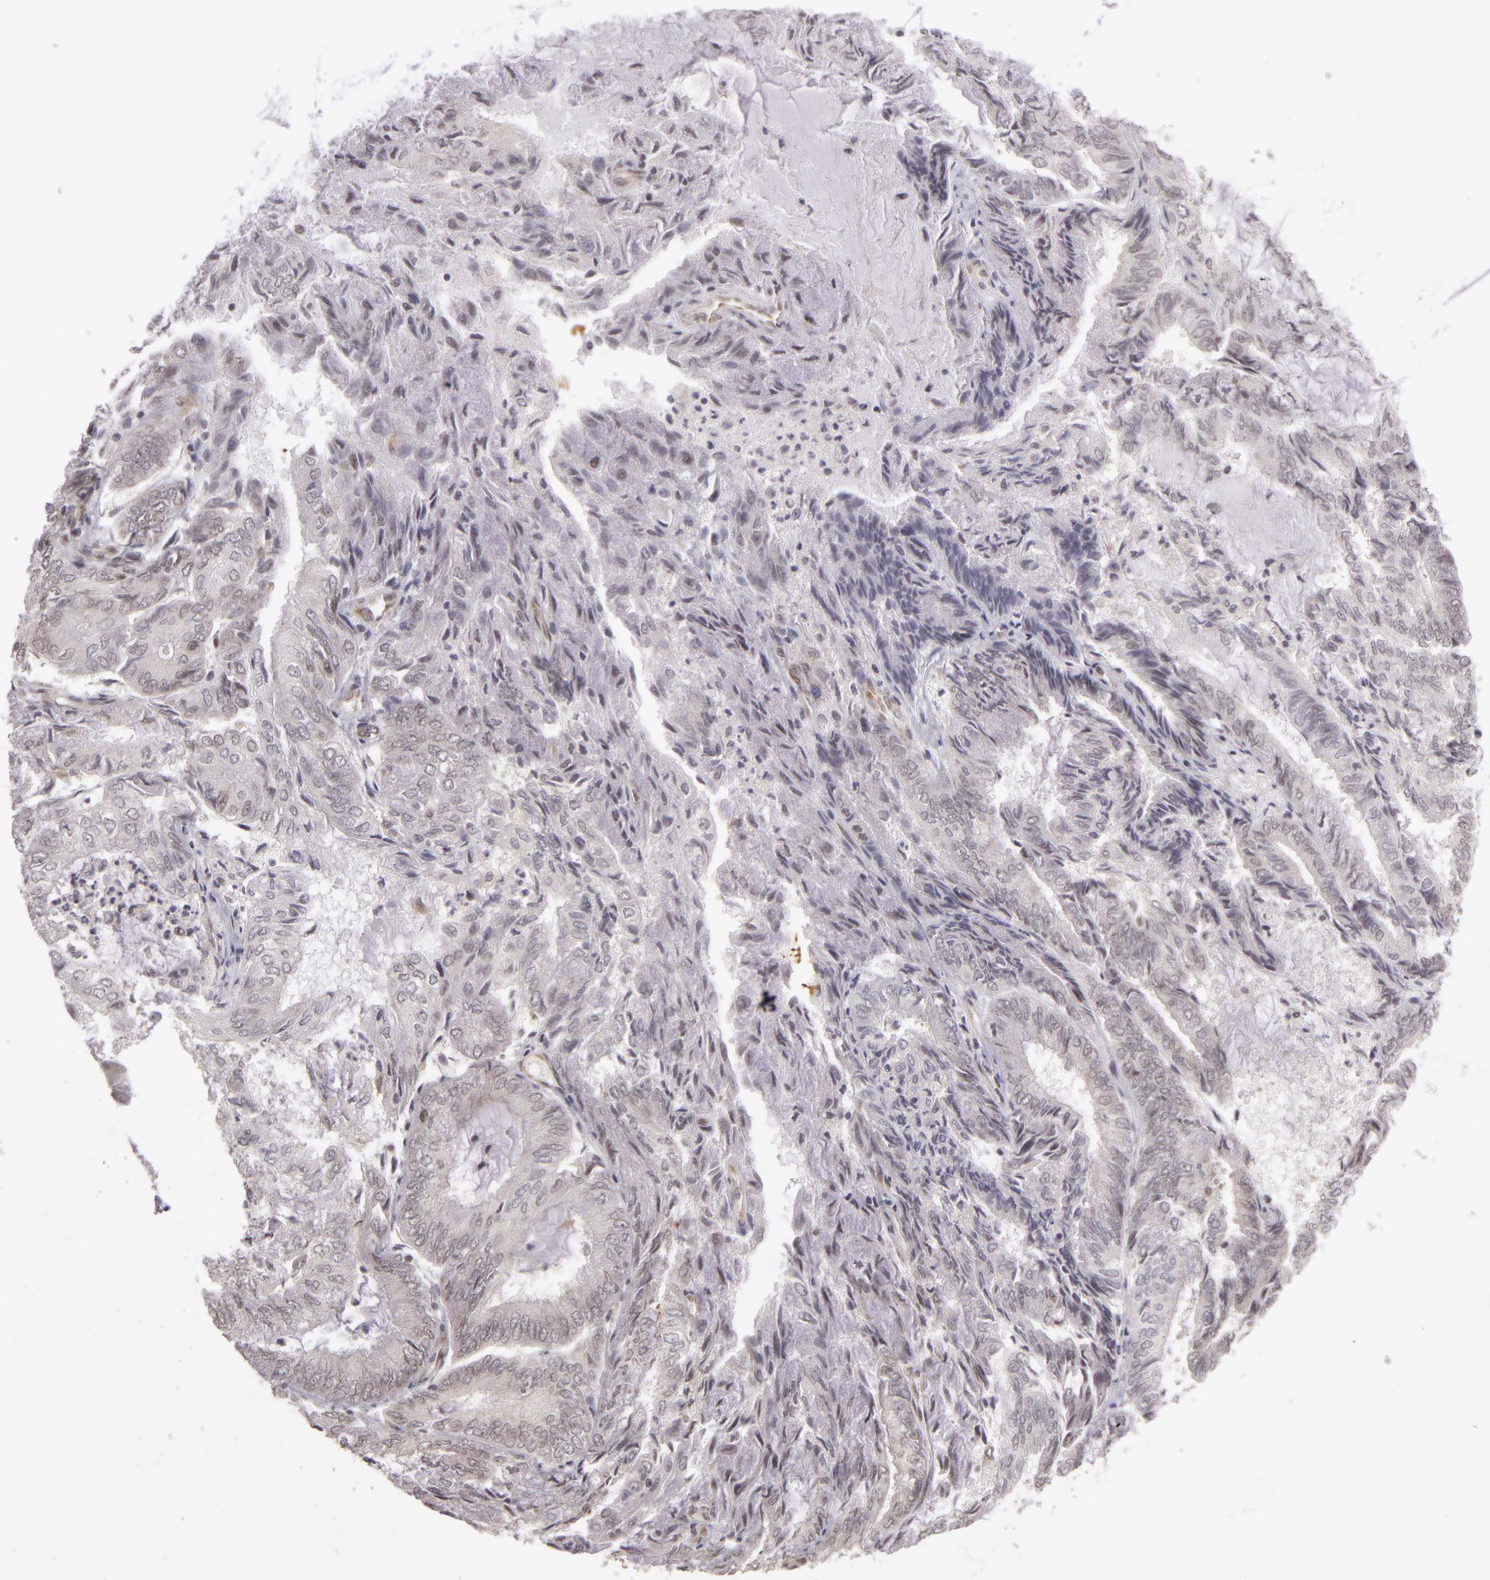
{"staining": {"intensity": "negative", "quantity": "none", "location": "none"}, "tissue": "endometrial cancer", "cell_type": "Tumor cells", "image_type": "cancer", "snomed": [{"axis": "morphology", "description": "Adenocarcinoma, NOS"}, {"axis": "topography", "description": "Endometrium"}], "caption": "DAB (3,3'-diaminobenzidine) immunohistochemical staining of endometrial adenocarcinoma shows no significant expression in tumor cells. (DAB (3,3'-diaminobenzidine) immunohistochemistry (IHC), high magnification).", "gene": "ZNF133", "patient": {"sex": "female", "age": 59}}